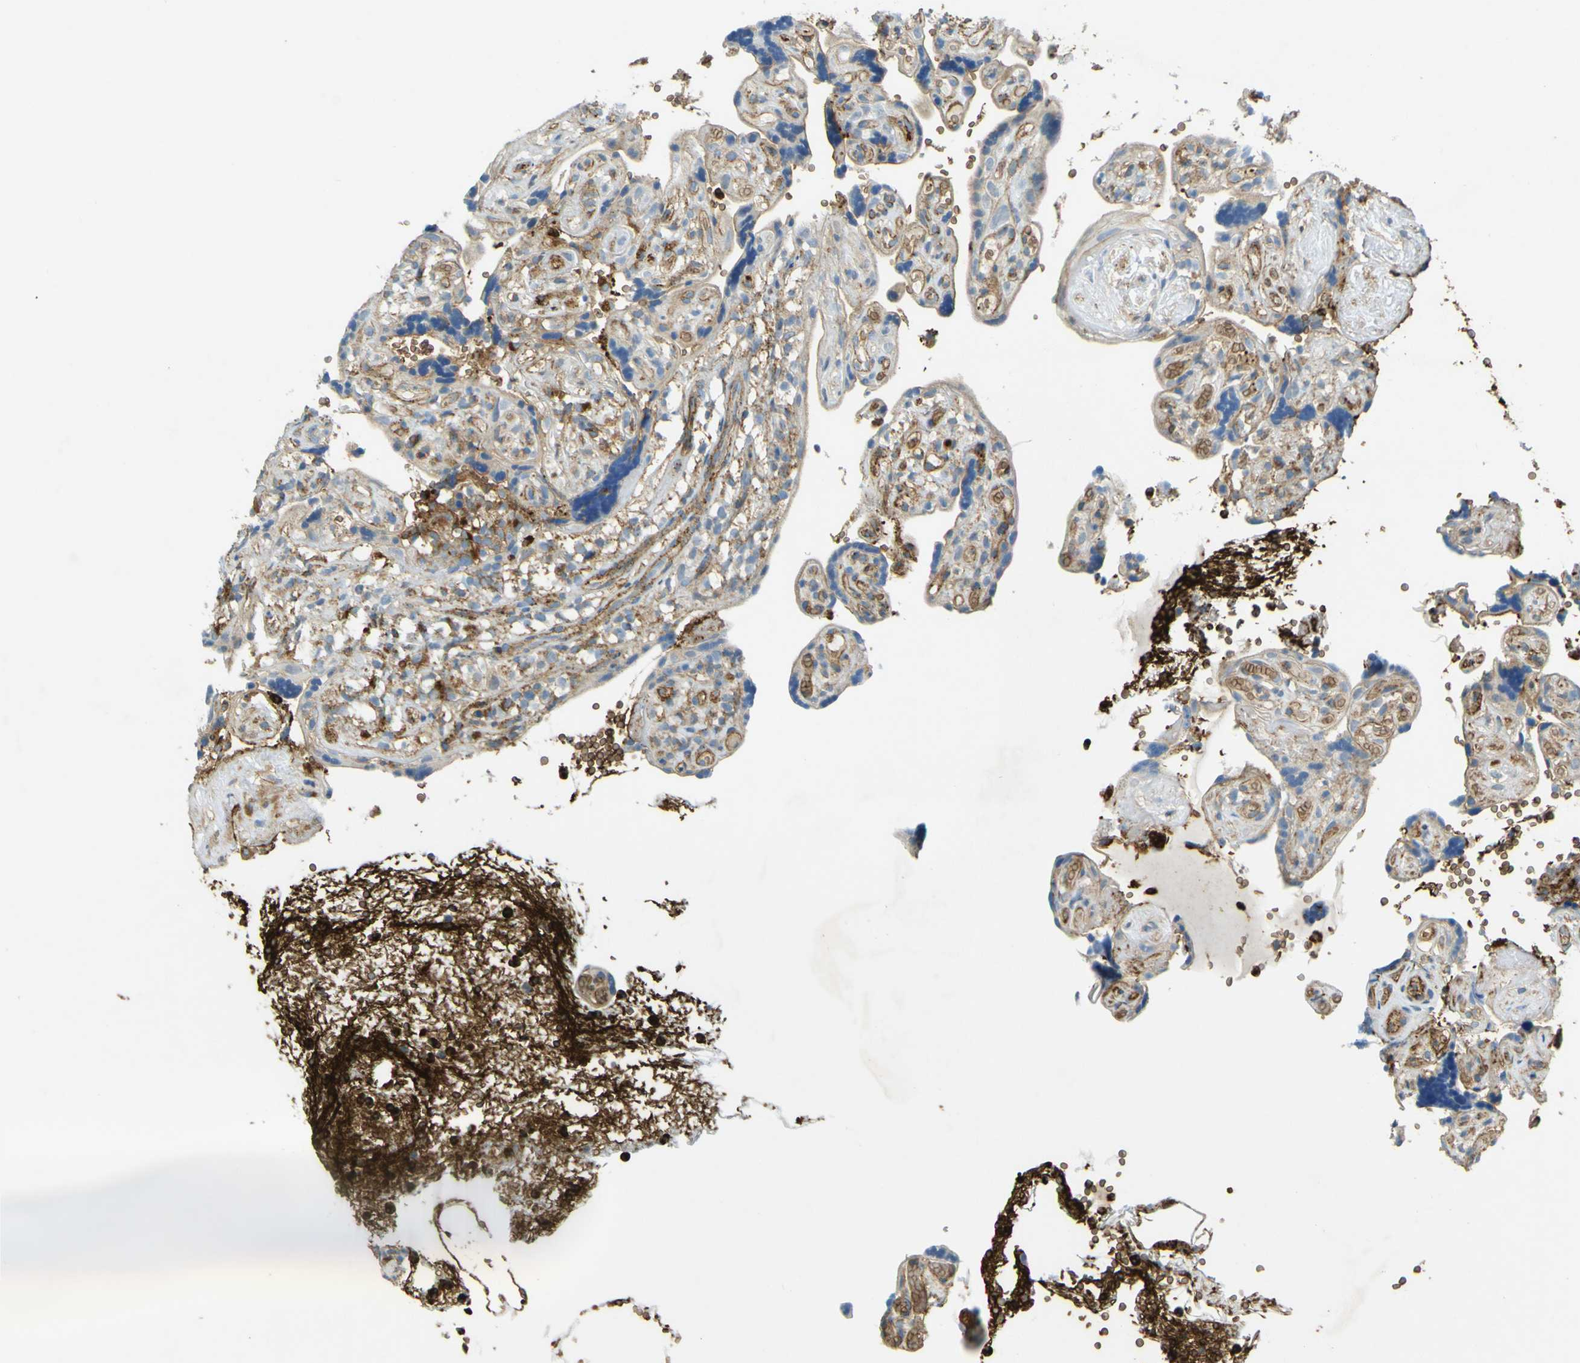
{"staining": {"intensity": "moderate", "quantity": "<25%", "location": "cytoplasmic/membranous"}, "tissue": "placenta", "cell_type": "Trophoblastic cells", "image_type": "normal", "snomed": [{"axis": "morphology", "description": "Normal tissue, NOS"}, {"axis": "topography", "description": "Placenta"}], "caption": "There is low levels of moderate cytoplasmic/membranous positivity in trophoblastic cells of unremarkable placenta, as demonstrated by immunohistochemical staining (brown color).", "gene": "PLXDC1", "patient": {"sex": "female", "age": 30}}